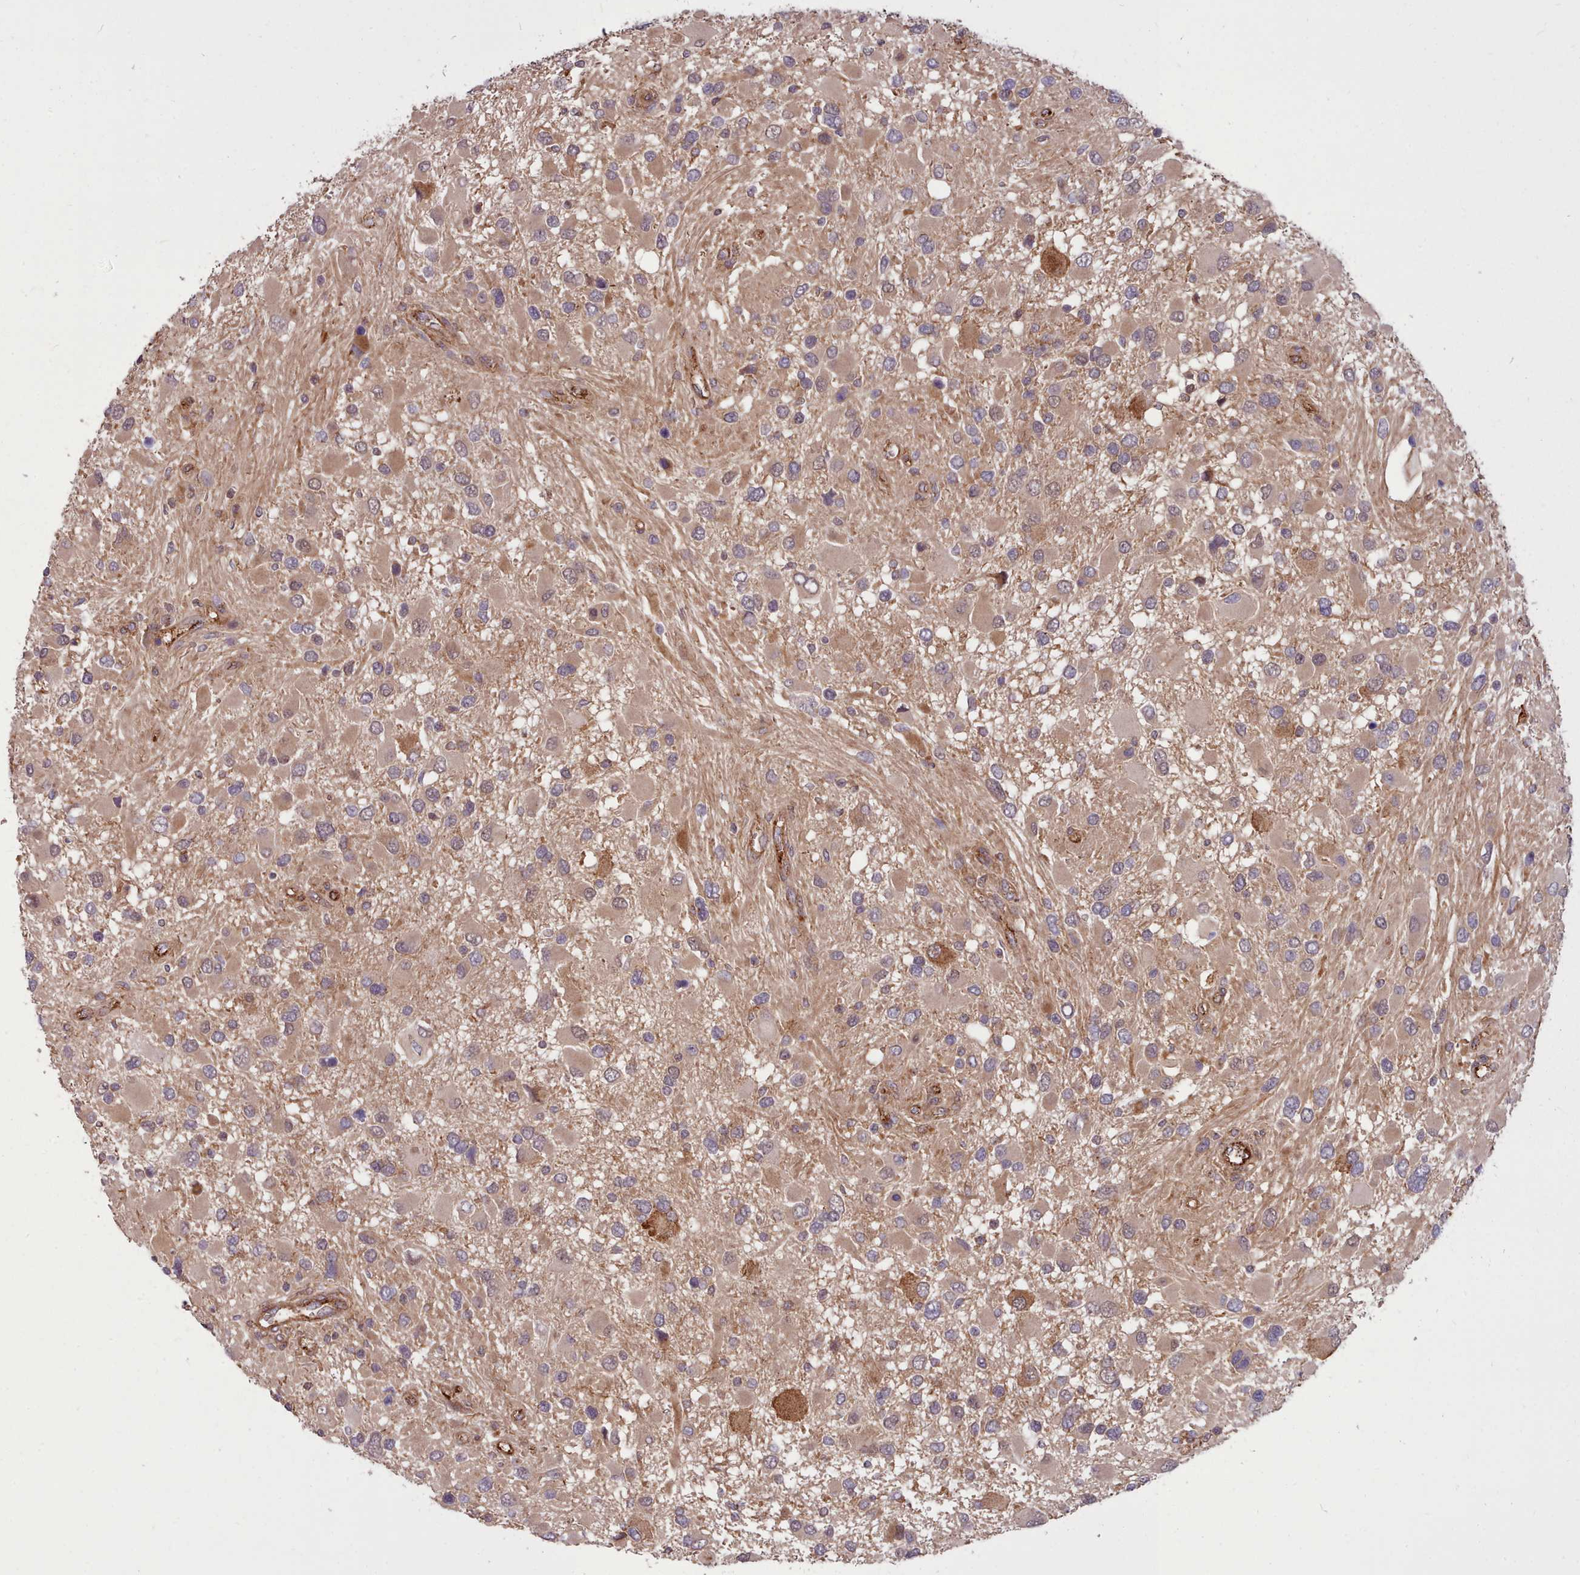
{"staining": {"intensity": "weak", "quantity": ">75%", "location": "cytoplasmic/membranous"}, "tissue": "glioma", "cell_type": "Tumor cells", "image_type": "cancer", "snomed": [{"axis": "morphology", "description": "Glioma, malignant, High grade"}, {"axis": "topography", "description": "Brain"}], "caption": "An immunohistochemistry micrograph of neoplastic tissue is shown. Protein staining in brown labels weak cytoplasmic/membranous positivity in glioma within tumor cells.", "gene": "STUB1", "patient": {"sex": "male", "age": 53}}